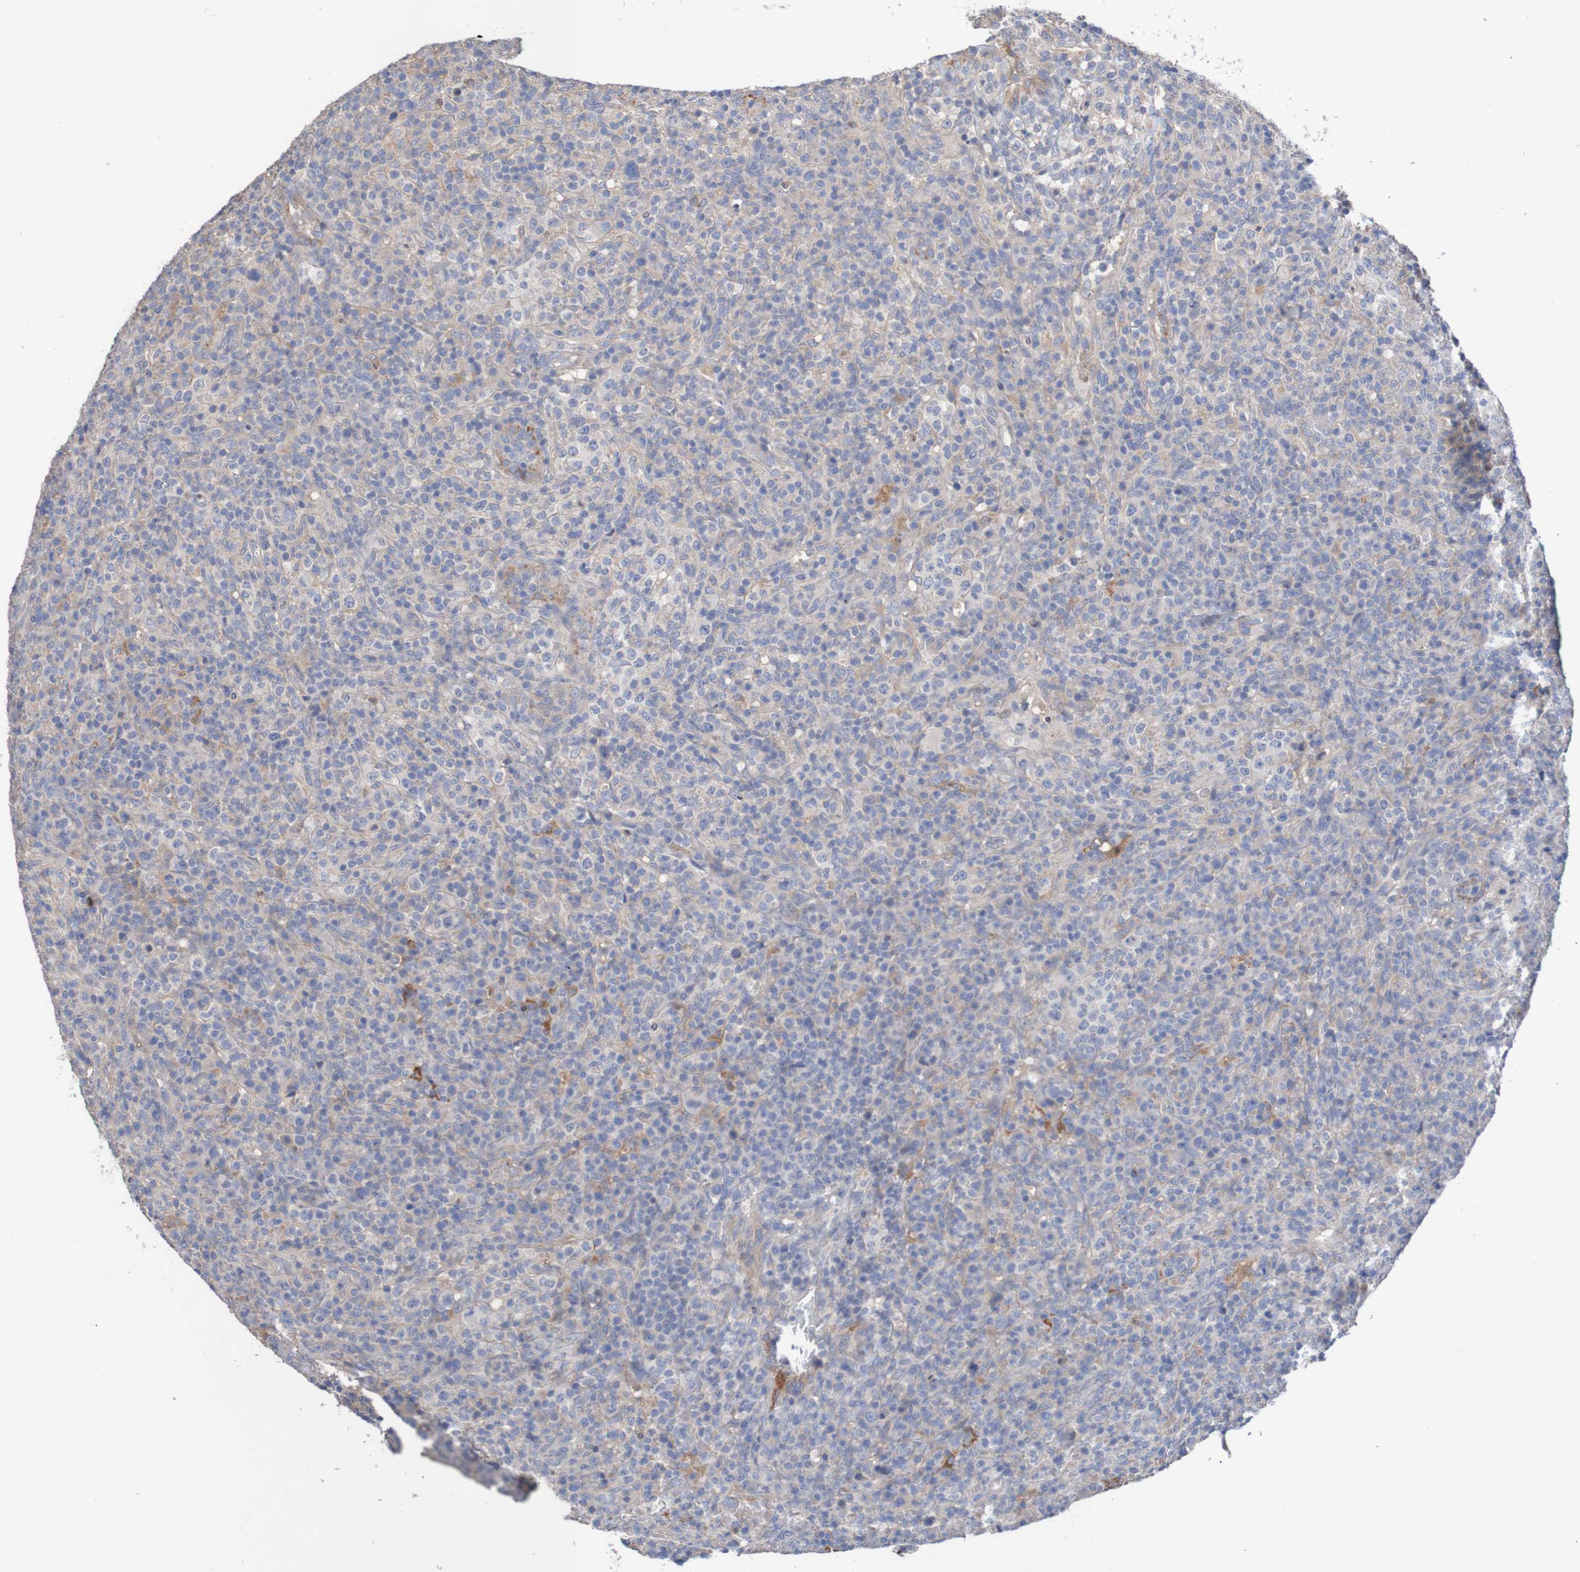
{"staining": {"intensity": "weak", "quantity": "<25%", "location": "cytoplasmic/membranous"}, "tissue": "lymphoma", "cell_type": "Tumor cells", "image_type": "cancer", "snomed": [{"axis": "morphology", "description": "Malignant lymphoma, non-Hodgkin's type, High grade"}, {"axis": "topography", "description": "Lymph node"}], "caption": "A high-resolution image shows IHC staining of lymphoma, which displays no significant expression in tumor cells.", "gene": "PHYH", "patient": {"sex": "female", "age": 76}}